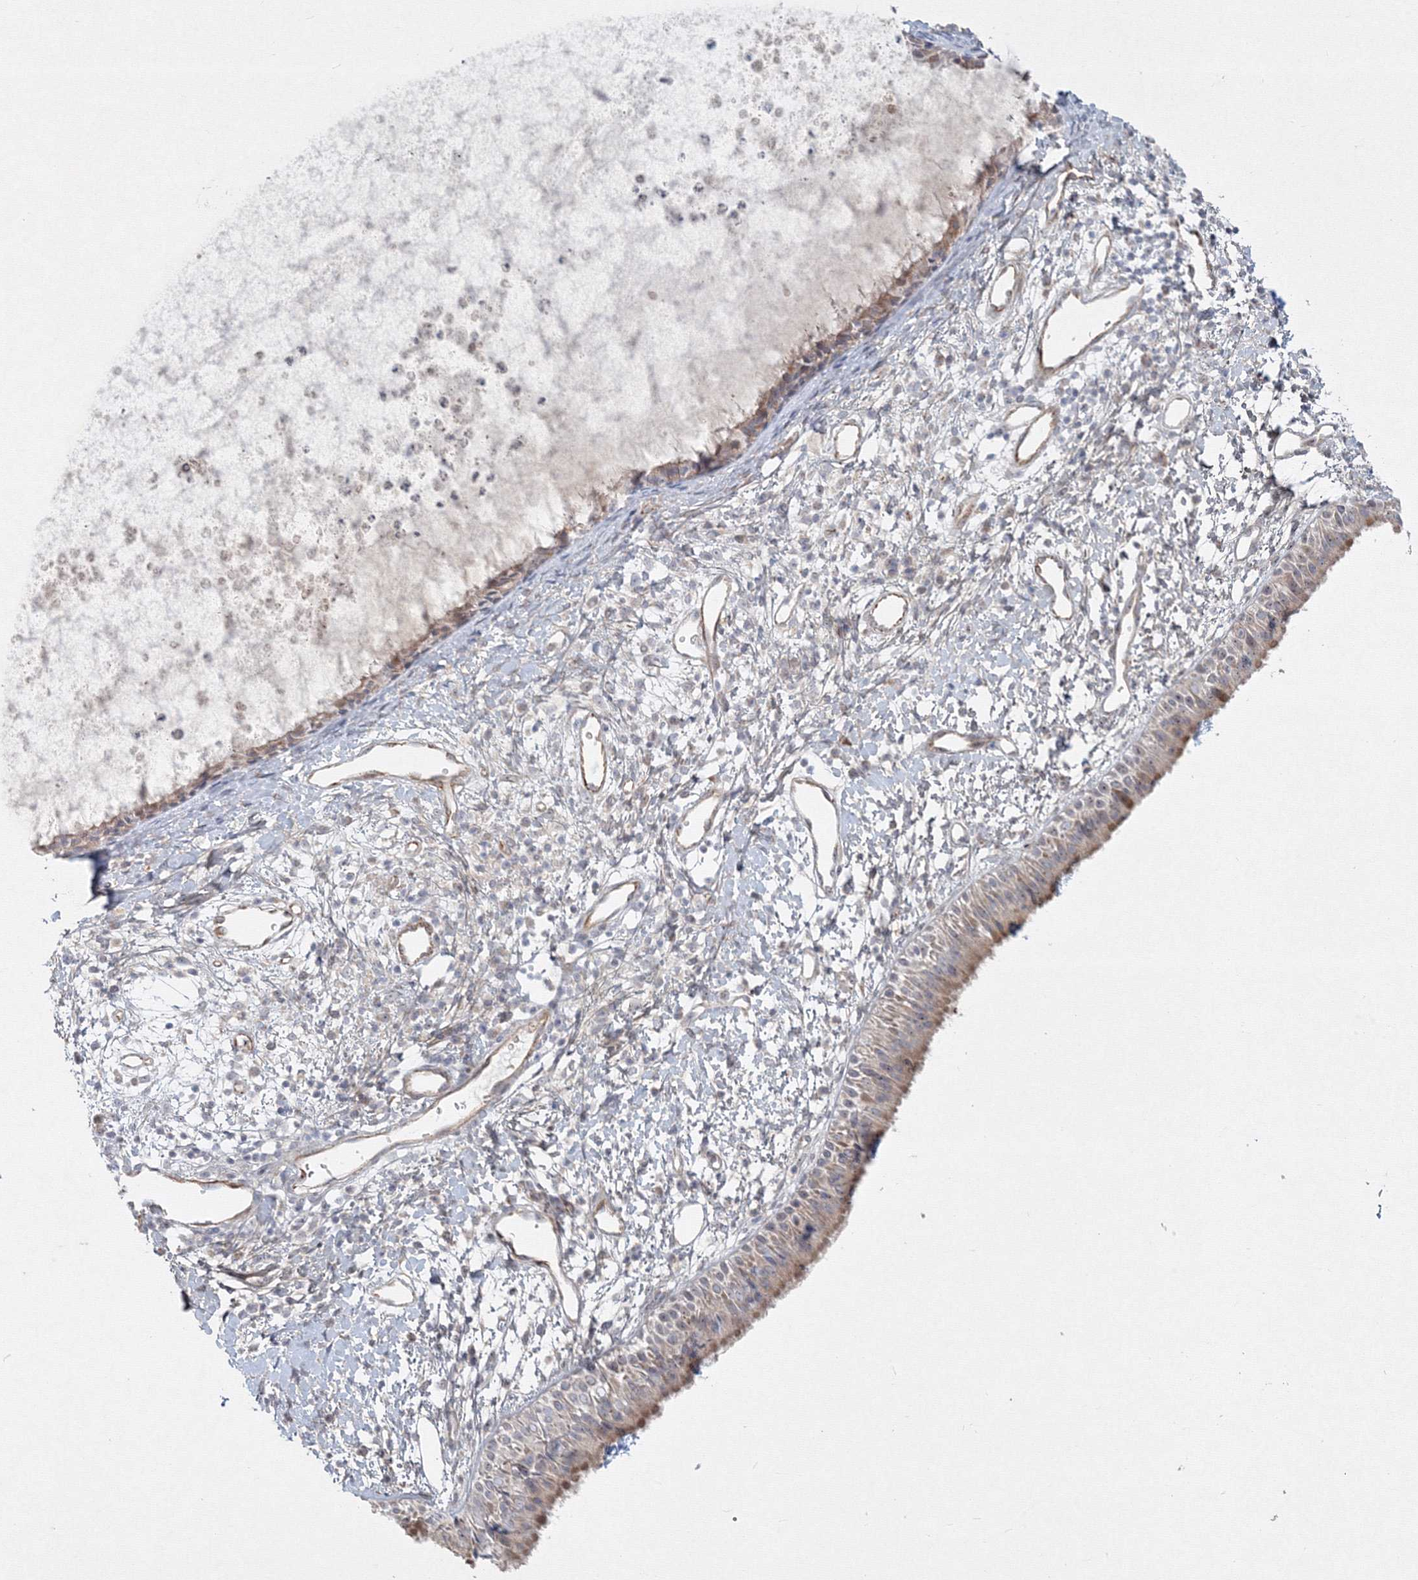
{"staining": {"intensity": "moderate", "quantity": ">75%", "location": "cytoplasmic/membranous"}, "tissue": "nasopharynx", "cell_type": "Respiratory epithelial cells", "image_type": "normal", "snomed": [{"axis": "morphology", "description": "Normal tissue, NOS"}, {"axis": "topography", "description": "Nasopharynx"}], "caption": "Benign nasopharynx demonstrates moderate cytoplasmic/membranous staining in approximately >75% of respiratory epithelial cells, visualized by immunohistochemistry.", "gene": "WDR49", "patient": {"sex": "male", "age": 22}}